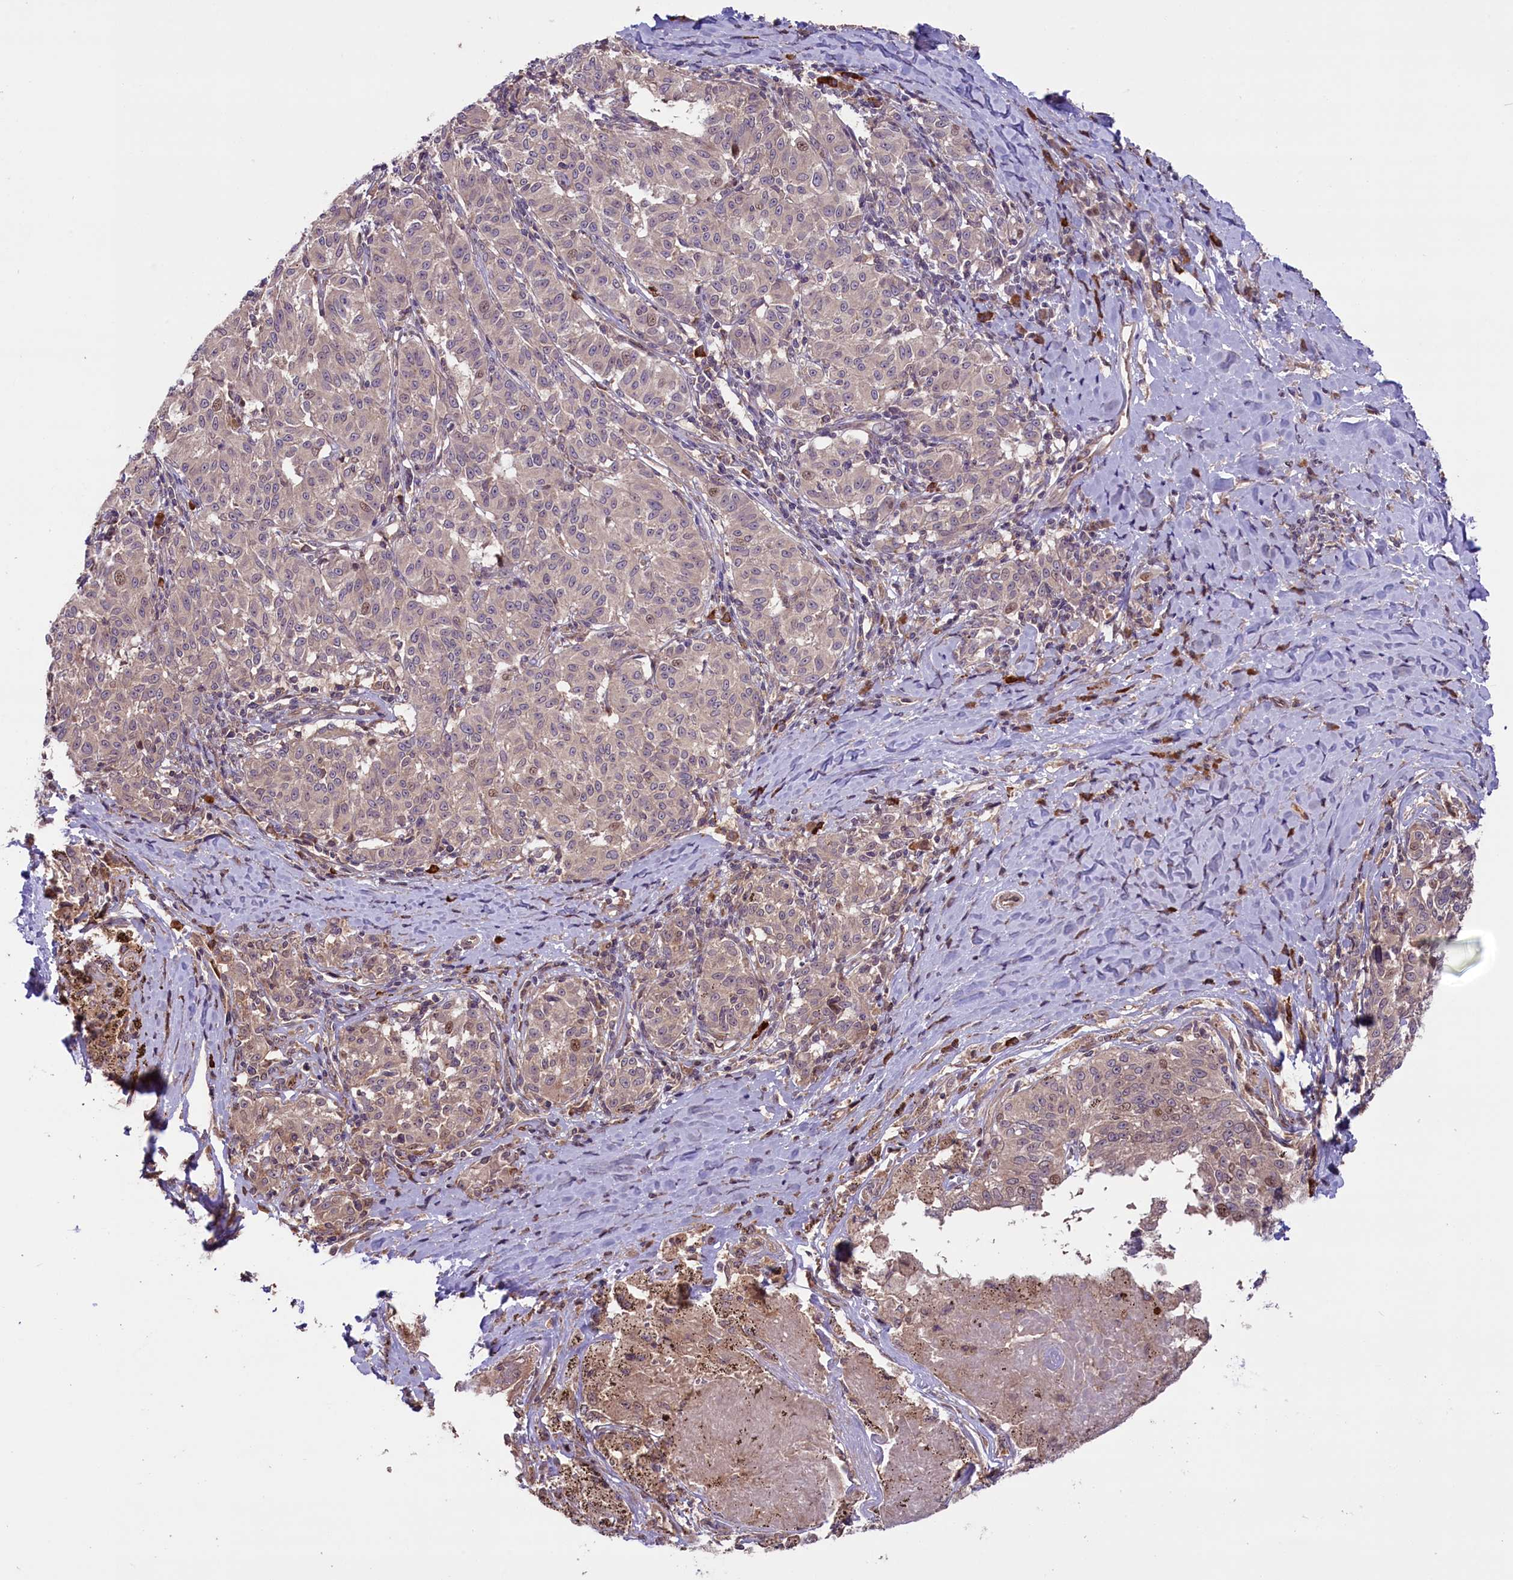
{"staining": {"intensity": "weak", "quantity": "<25%", "location": "nuclear"}, "tissue": "melanoma", "cell_type": "Tumor cells", "image_type": "cancer", "snomed": [{"axis": "morphology", "description": "Malignant melanoma, NOS"}, {"axis": "topography", "description": "Skin"}], "caption": "Photomicrograph shows no protein staining in tumor cells of melanoma tissue.", "gene": "RIC8A", "patient": {"sex": "female", "age": 72}}